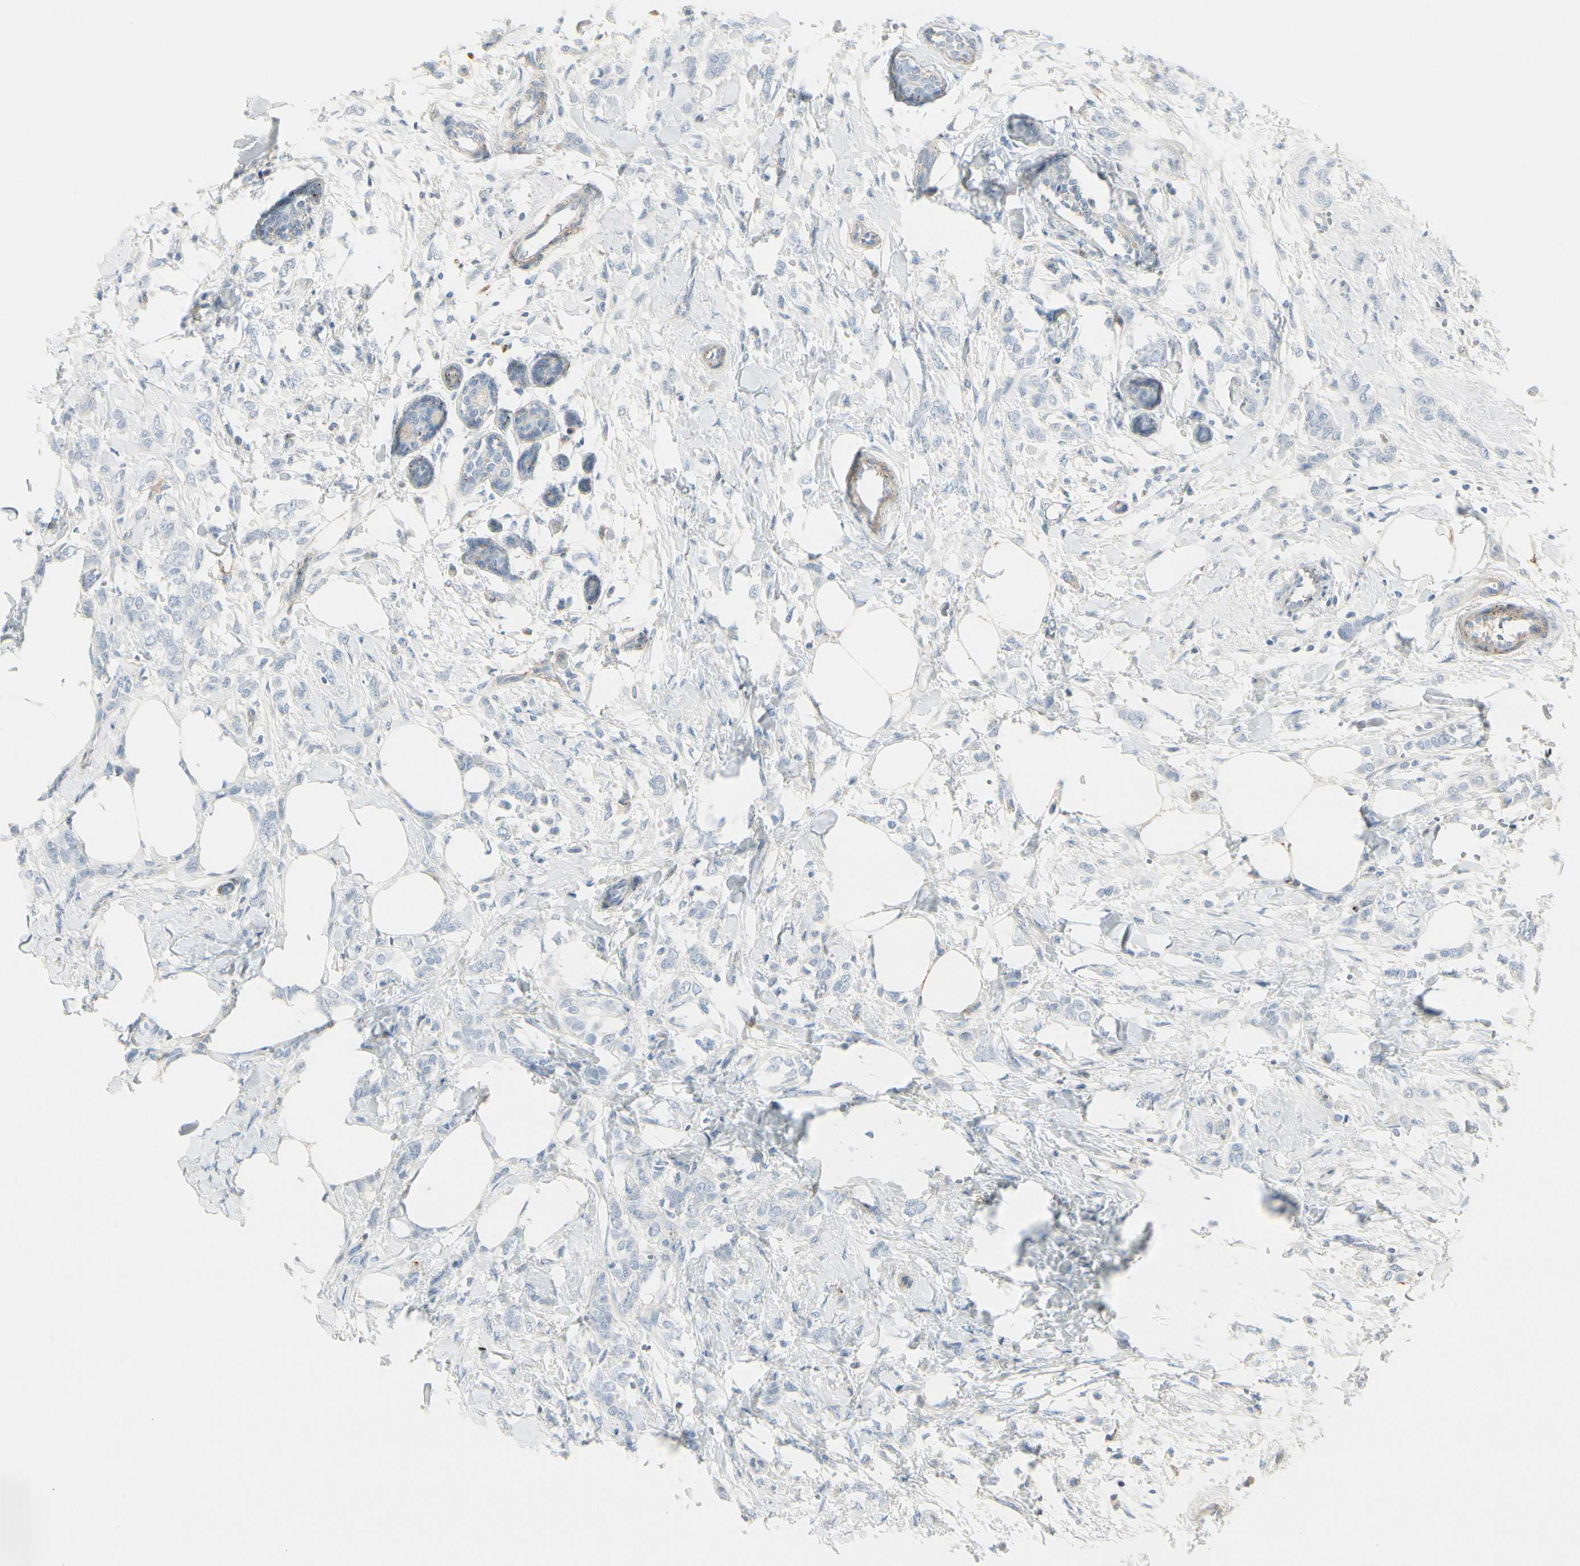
{"staining": {"intensity": "negative", "quantity": "none", "location": "none"}, "tissue": "breast cancer", "cell_type": "Tumor cells", "image_type": "cancer", "snomed": [{"axis": "morphology", "description": "Lobular carcinoma, in situ"}, {"axis": "morphology", "description": "Lobular carcinoma"}, {"axis": "topography", "description": "Breast"}], "caption": "Immunohistochemistry (IHC) image of lobular carcinoma in situ (breast) stained for a protein (brown), which reveals no expression in tumor cells. The staining was performed using DAB (3,3'-diaminobenzidine) to visualize the protein expression in brown, while the nuclei were stained in blue with hematoxylin (Magnification: 20x).", "gene": "CACNA2D1", "patient": {"sex": "female", "age": 41}}